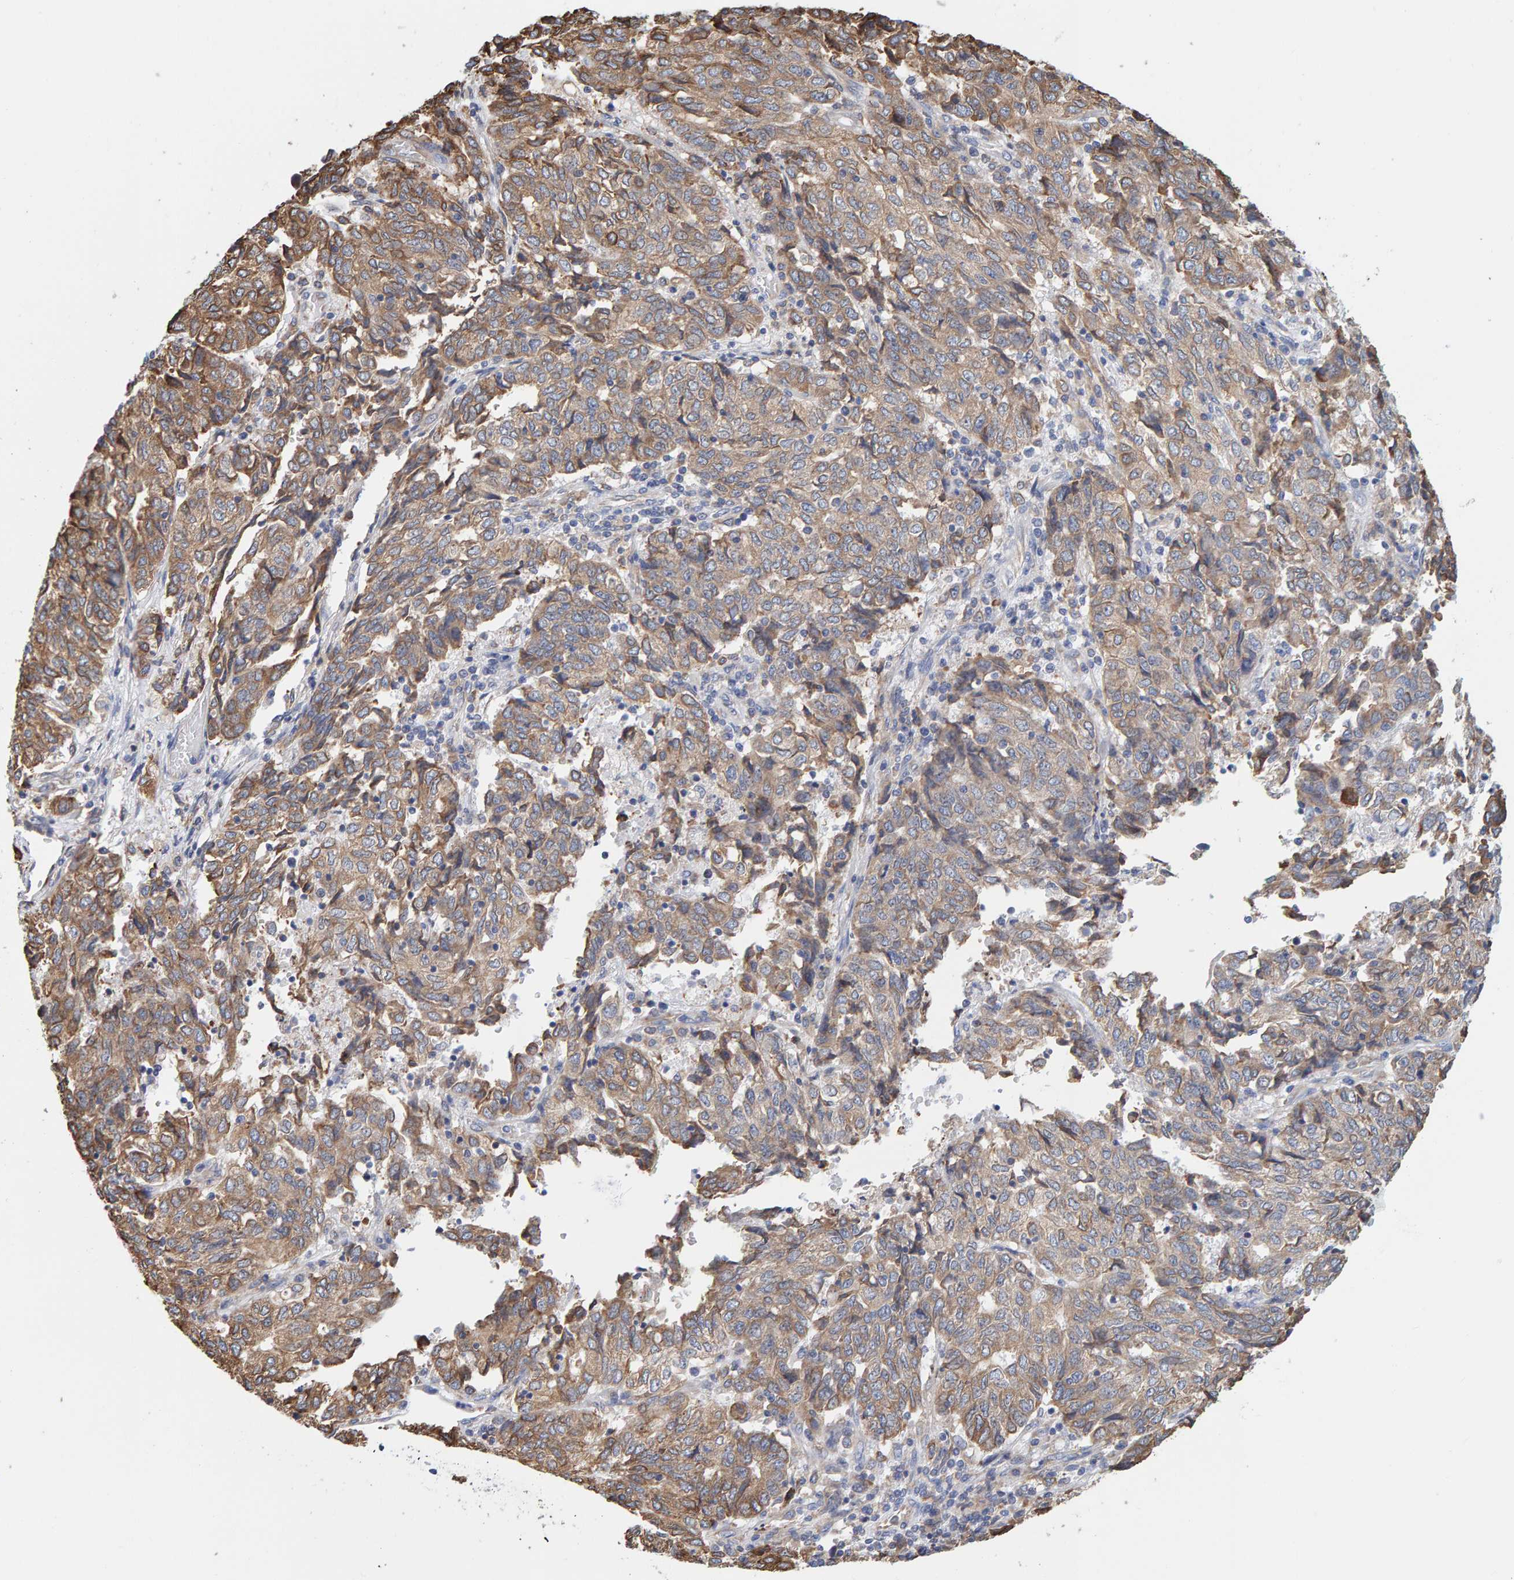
{"staining": {"intensity": "moderate", "quantity": ">75%", "location": "cytoplasmic/membranous"}, "tissue": "endometrial cancer", "cell_type": "Tumor cells", "image_type": "cancer", "snomed": [{"axis": "morphology", "description": "Adenocarcinoma, NOS"}, {"axis": "topography", "description": "Endometrium"}], "caption": "Endometrial cancer (adenocarcinoma) was stained to show a protein in brown. There is medium levels of moderate cytoplasmic/membranous expression in about >75% of tumor cells.", "gene": "SGPL1", "patient": {"sex": "female", "age": 80}}